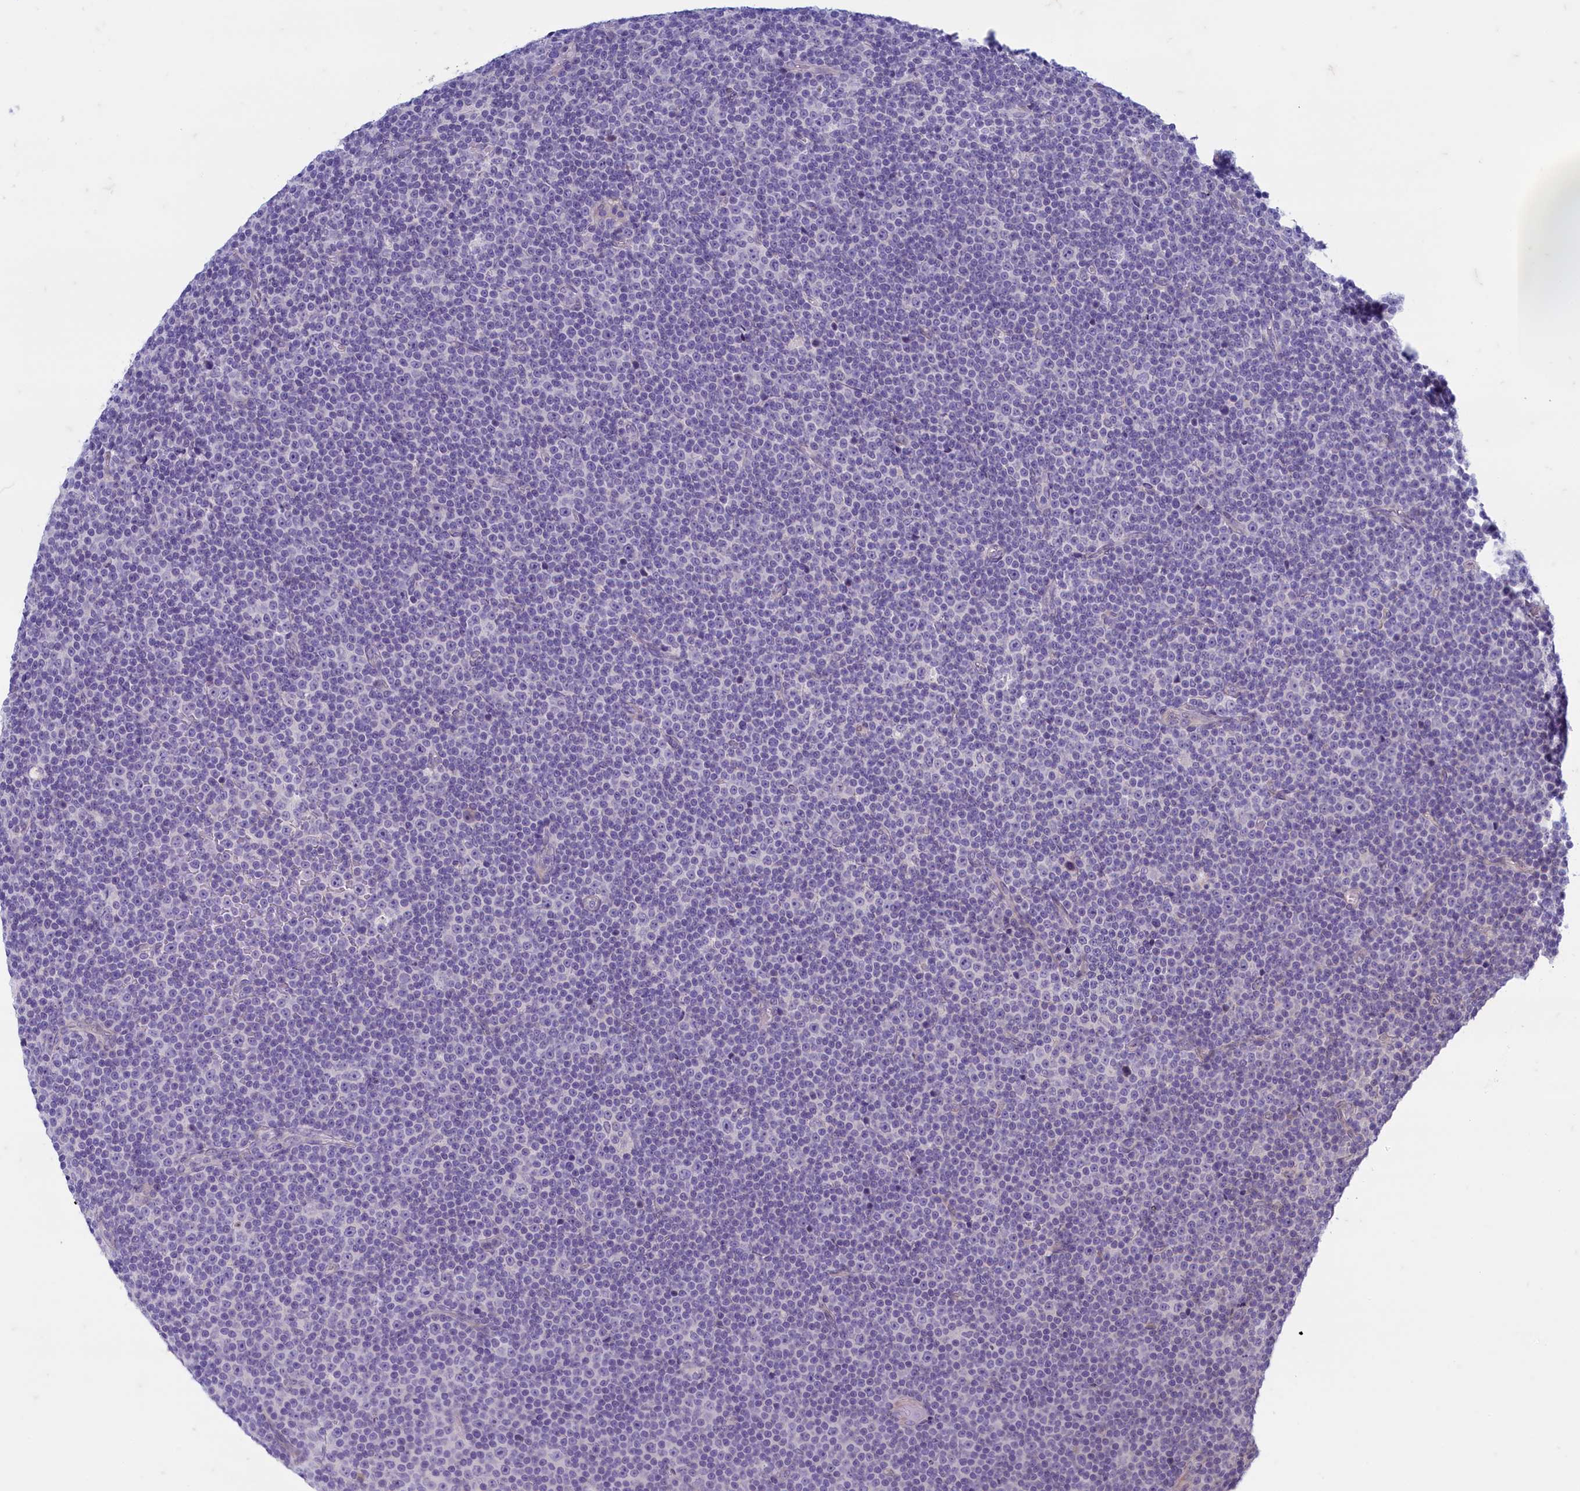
{"staining": {"intensity": "negative", "quantity": "none", "location": "none"}, "tissue": "lymphoma", "cell_type": "Tumor cells", "image_type": "cancer", "snomed": [{"axis": "morphology", "description": "Malignant lymphoma, non-Hodgkin's type, Low grade"}, {"axis": "topography", "description": "Lymph node"}], "caption": "There is no significant expression in tumor cells of malignant lymphoma, non-Hodgkin's type (low-grade).", "gene": "MAP1LC3A", "patient": {"sex": "female", "age": 67}}